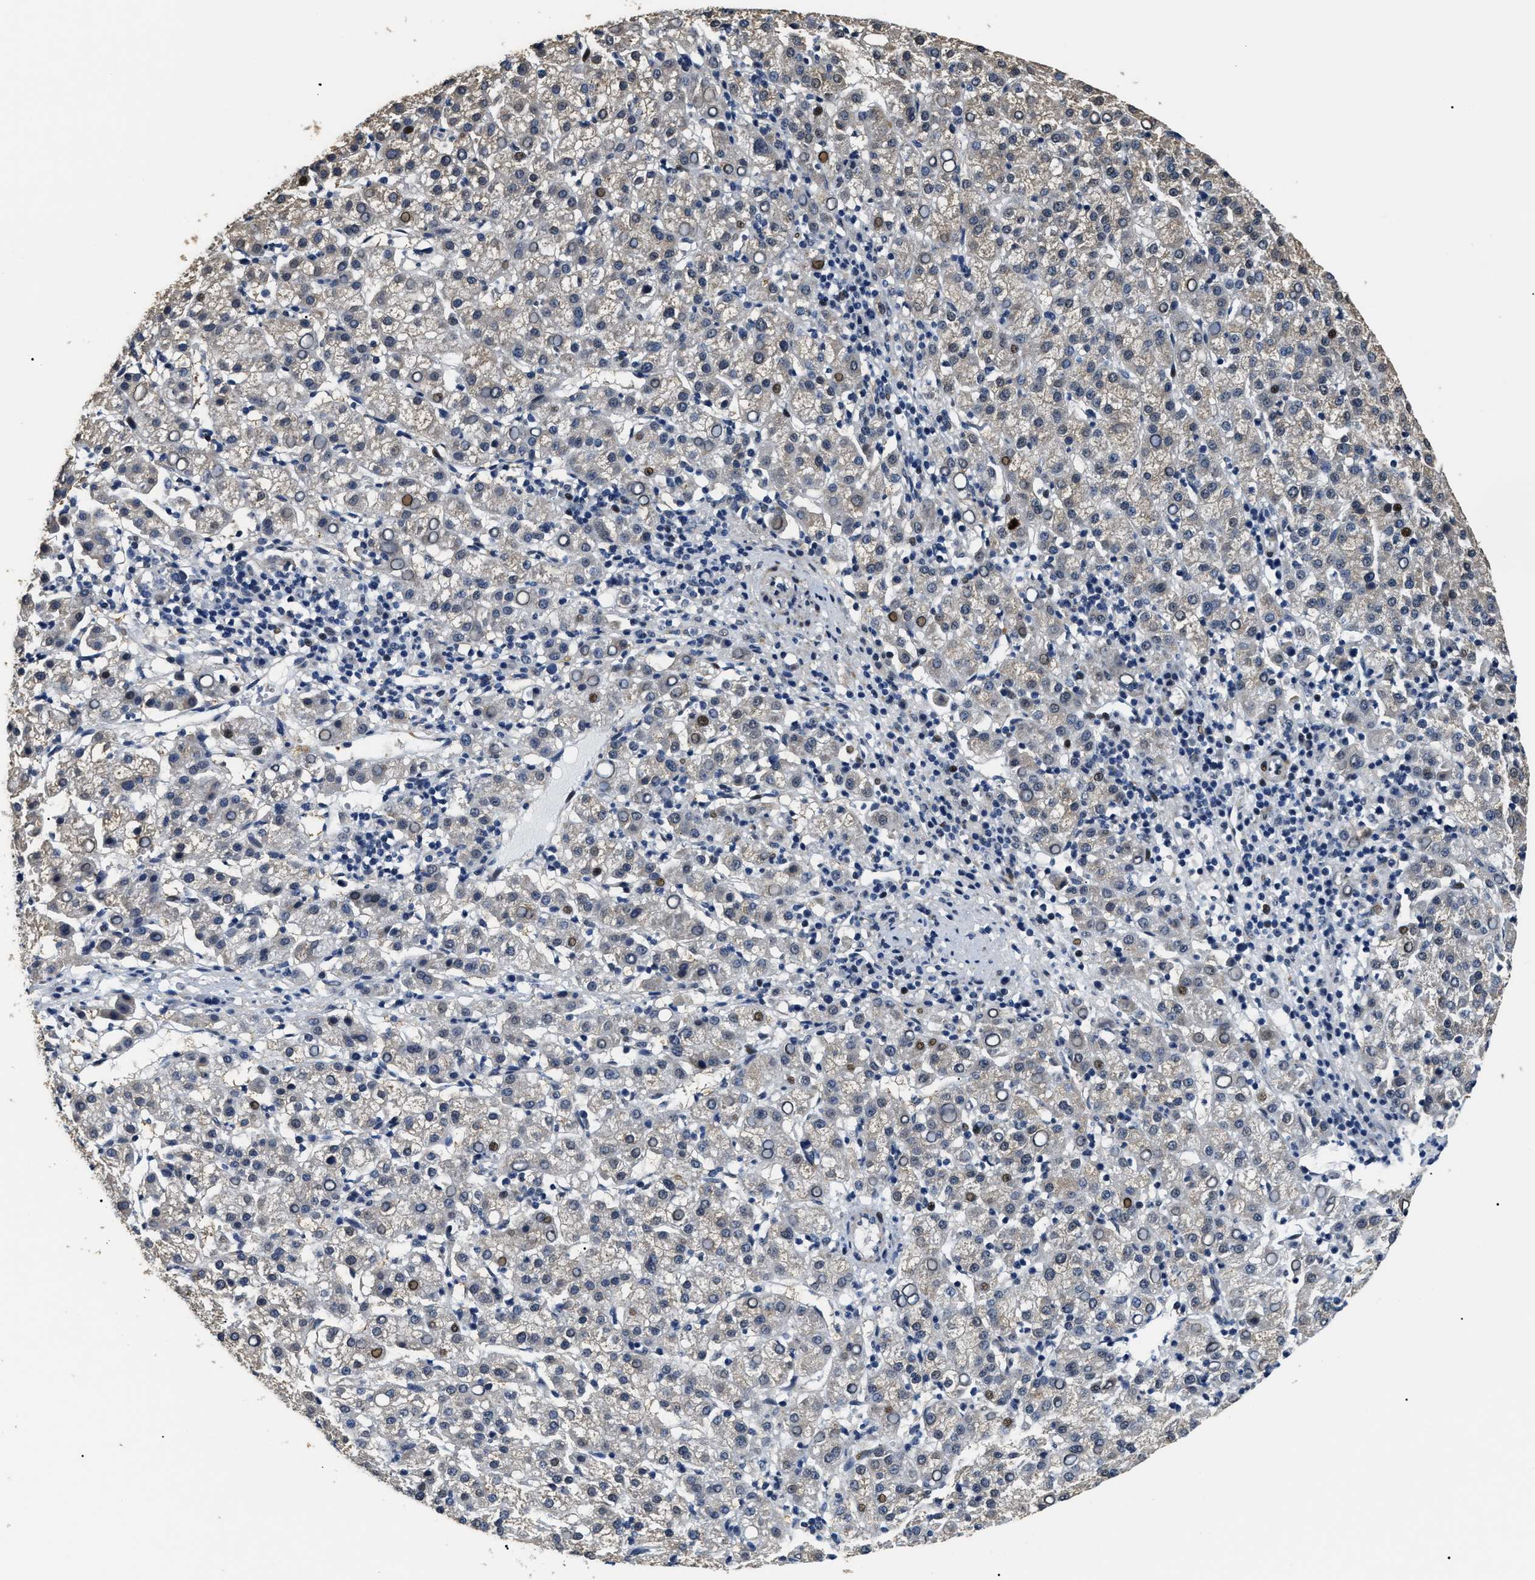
{"staining": {"intensity": "weak", "quantity": "<25%", "location": "nuclear"}, "tissue": "liver cancer", "cell_type": "Tumor cells", "image_type": "cancer", "snomed": [{"axis": "morphology", "description": "Carcinoma, Hepatocellular, NOS"}, {"axis": "topography", "description": "Liver"}], "caption": "Immunohistochemical staining of human liver hepatocellular carcinoma demonstrates no significant expression in tumor cells.", "gene": "PSMD8", "patient": {"sex": "female", "age": 58}}